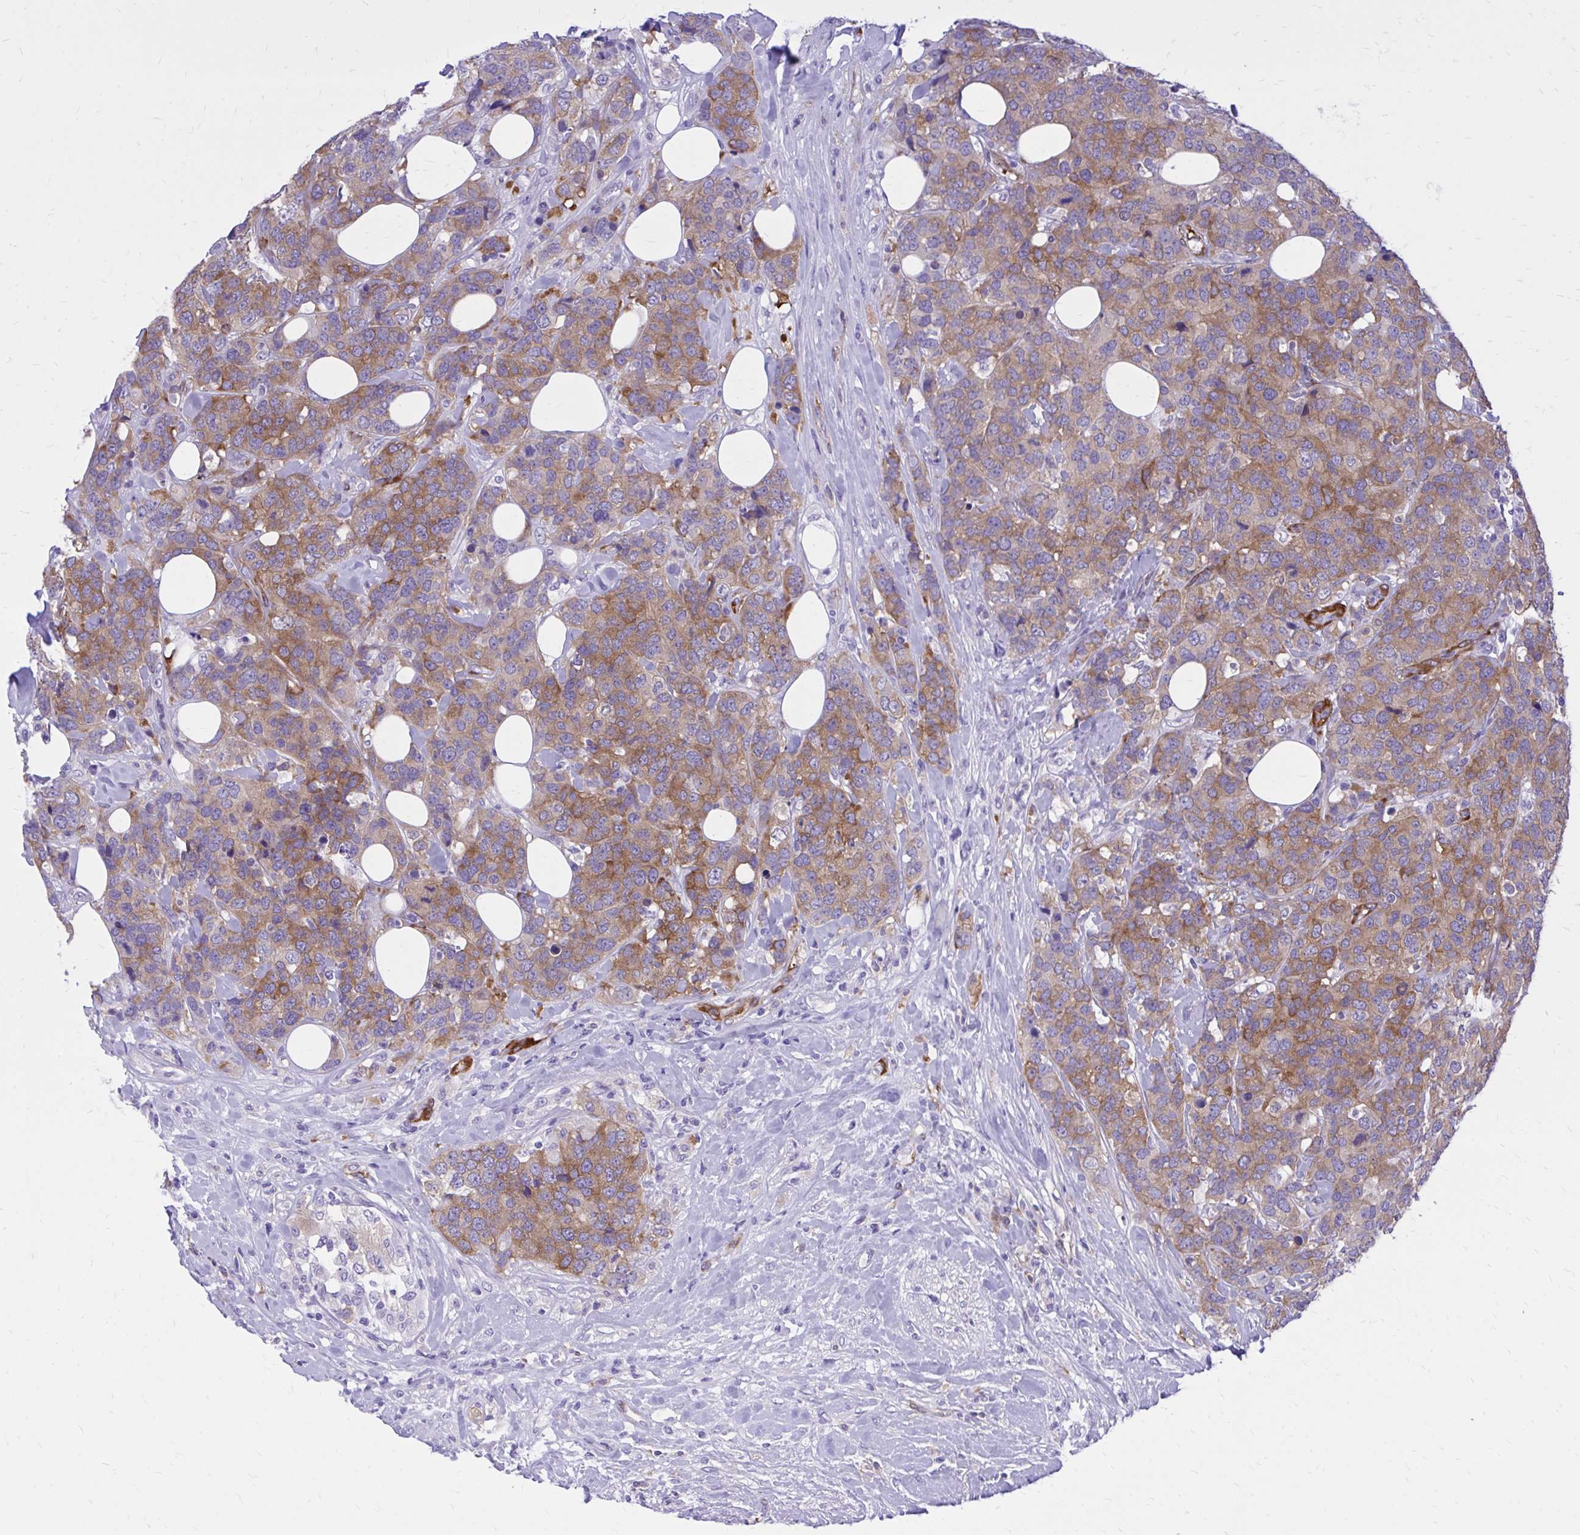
{"staining": {"intensity": "moderate", "quantity": ">75%", "location": "cytoplasmic/membranous"}, "tissue": "breast cancer", "cell_type": "Tumor cells", "image_type": "cancer", "snomed": [{"axis": "morphology", "description": "Lobular carcinoma"}, {"axis": "topography", "description": "Breast"}], "caption": "Moderate cytoplasmic/membranous expression is present in about >75% of tumor cells in breast cancer (lobular carcinoma).", "gene": "EPB41L1", "patient": {"sex": "female", "age": 59}}